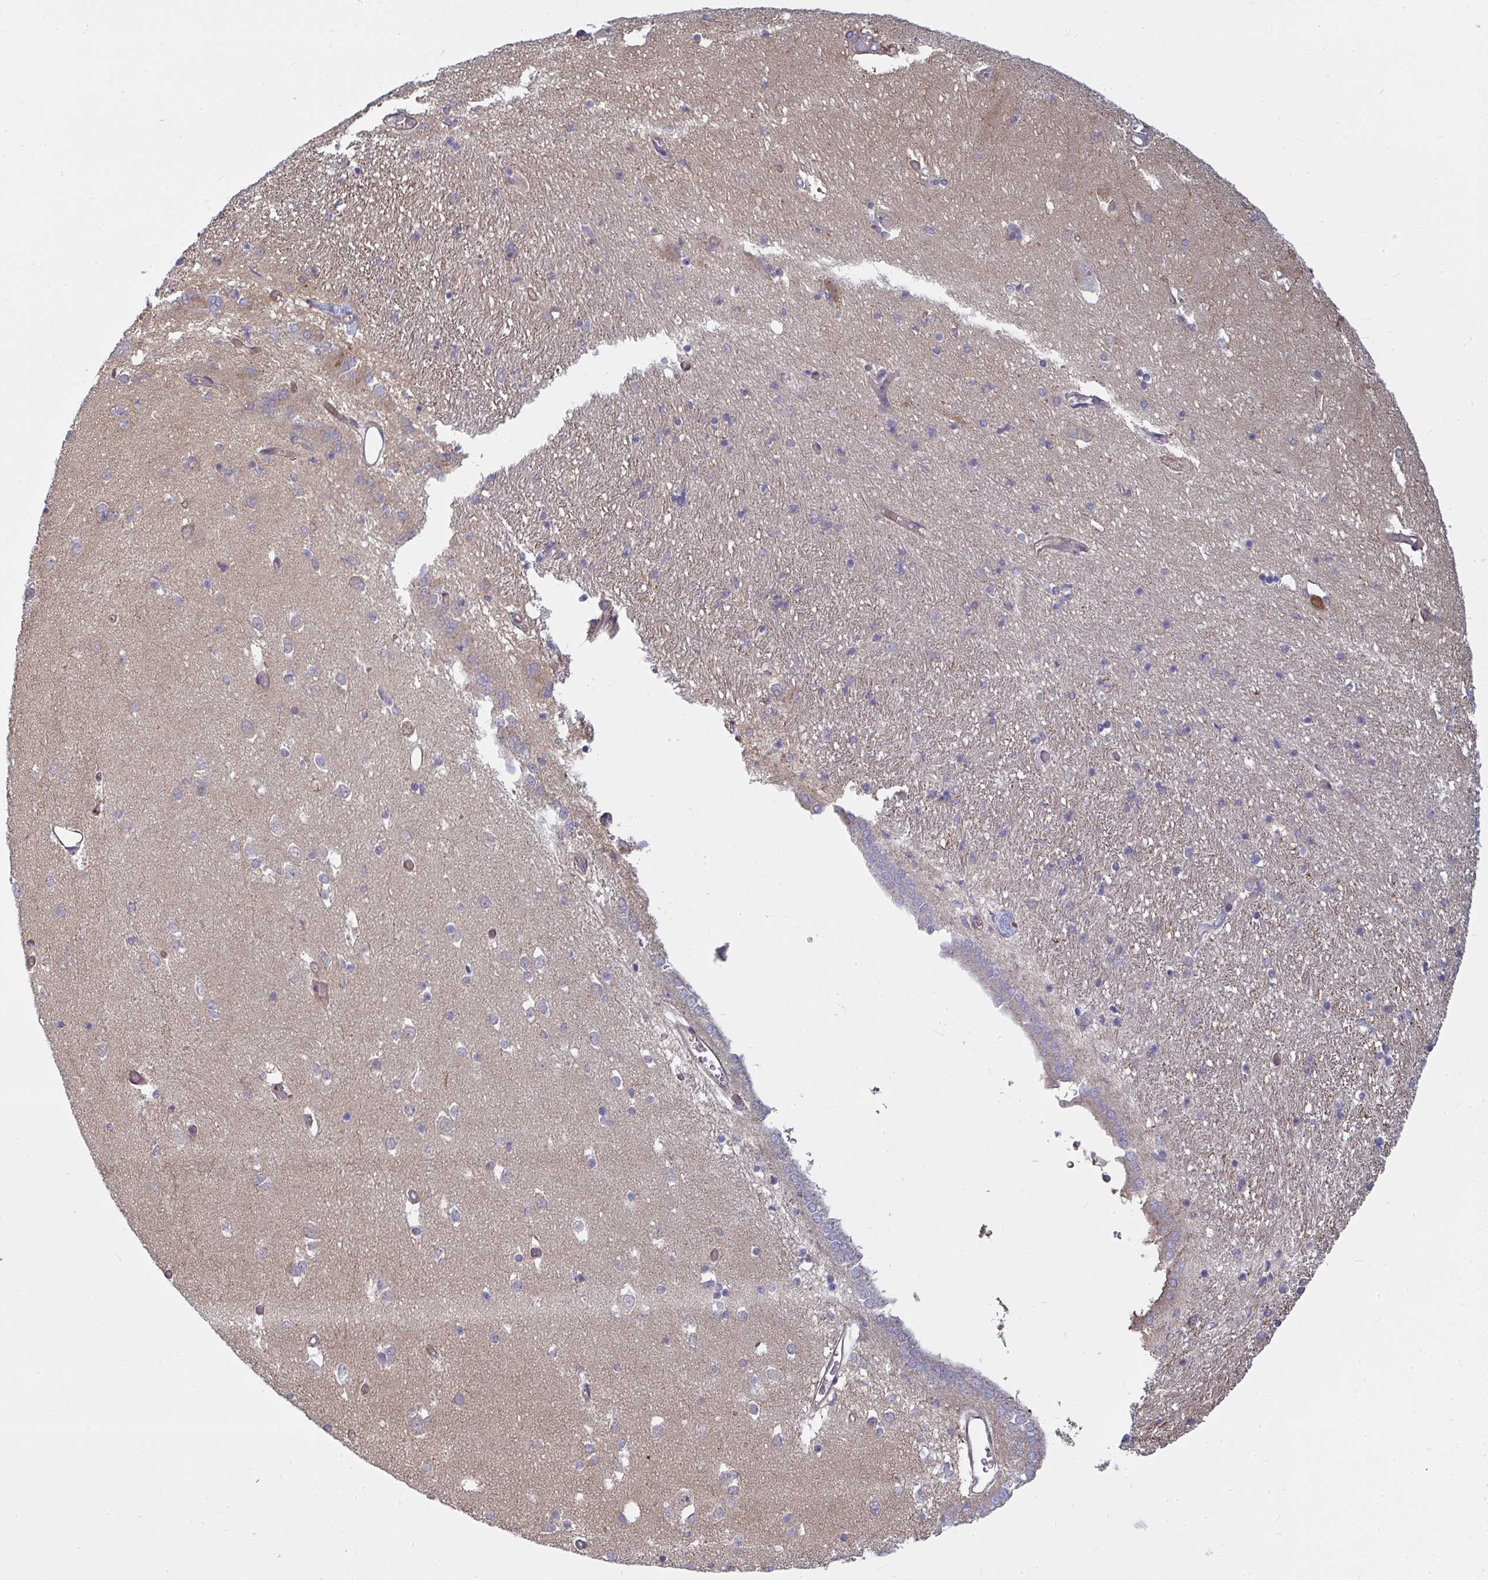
{"staining": {"intensity": "negative", "quantity": "none", "location": "none"}, "tissue": "caudate", "cell_type": "Glial cells", "image_type": "normal", "snomed": [{"axis": "morphology", "description": "Normal tissue, NOS"}, {"axis": "topography", "description": "Lateral ventricle wall"}, {"axis": "topography", "description": "Hippocampus"}], "caption": "High magnification brightfield microscopy of unremarkable caudate stained with DAB (3,3'-diaminobenzidine) (brown) and counterstained with hematoxylin (blue): glial cells show no significant positivity. Brightfield microscopy of immunohistochemistry (IHC) stained with DAB (3,3'-diaminobenzidine) (brown) and hematoxylin (blue), captured at high magnification.", "gene": "IFIT3", "patient": {"sex": "female", "age": 63}}